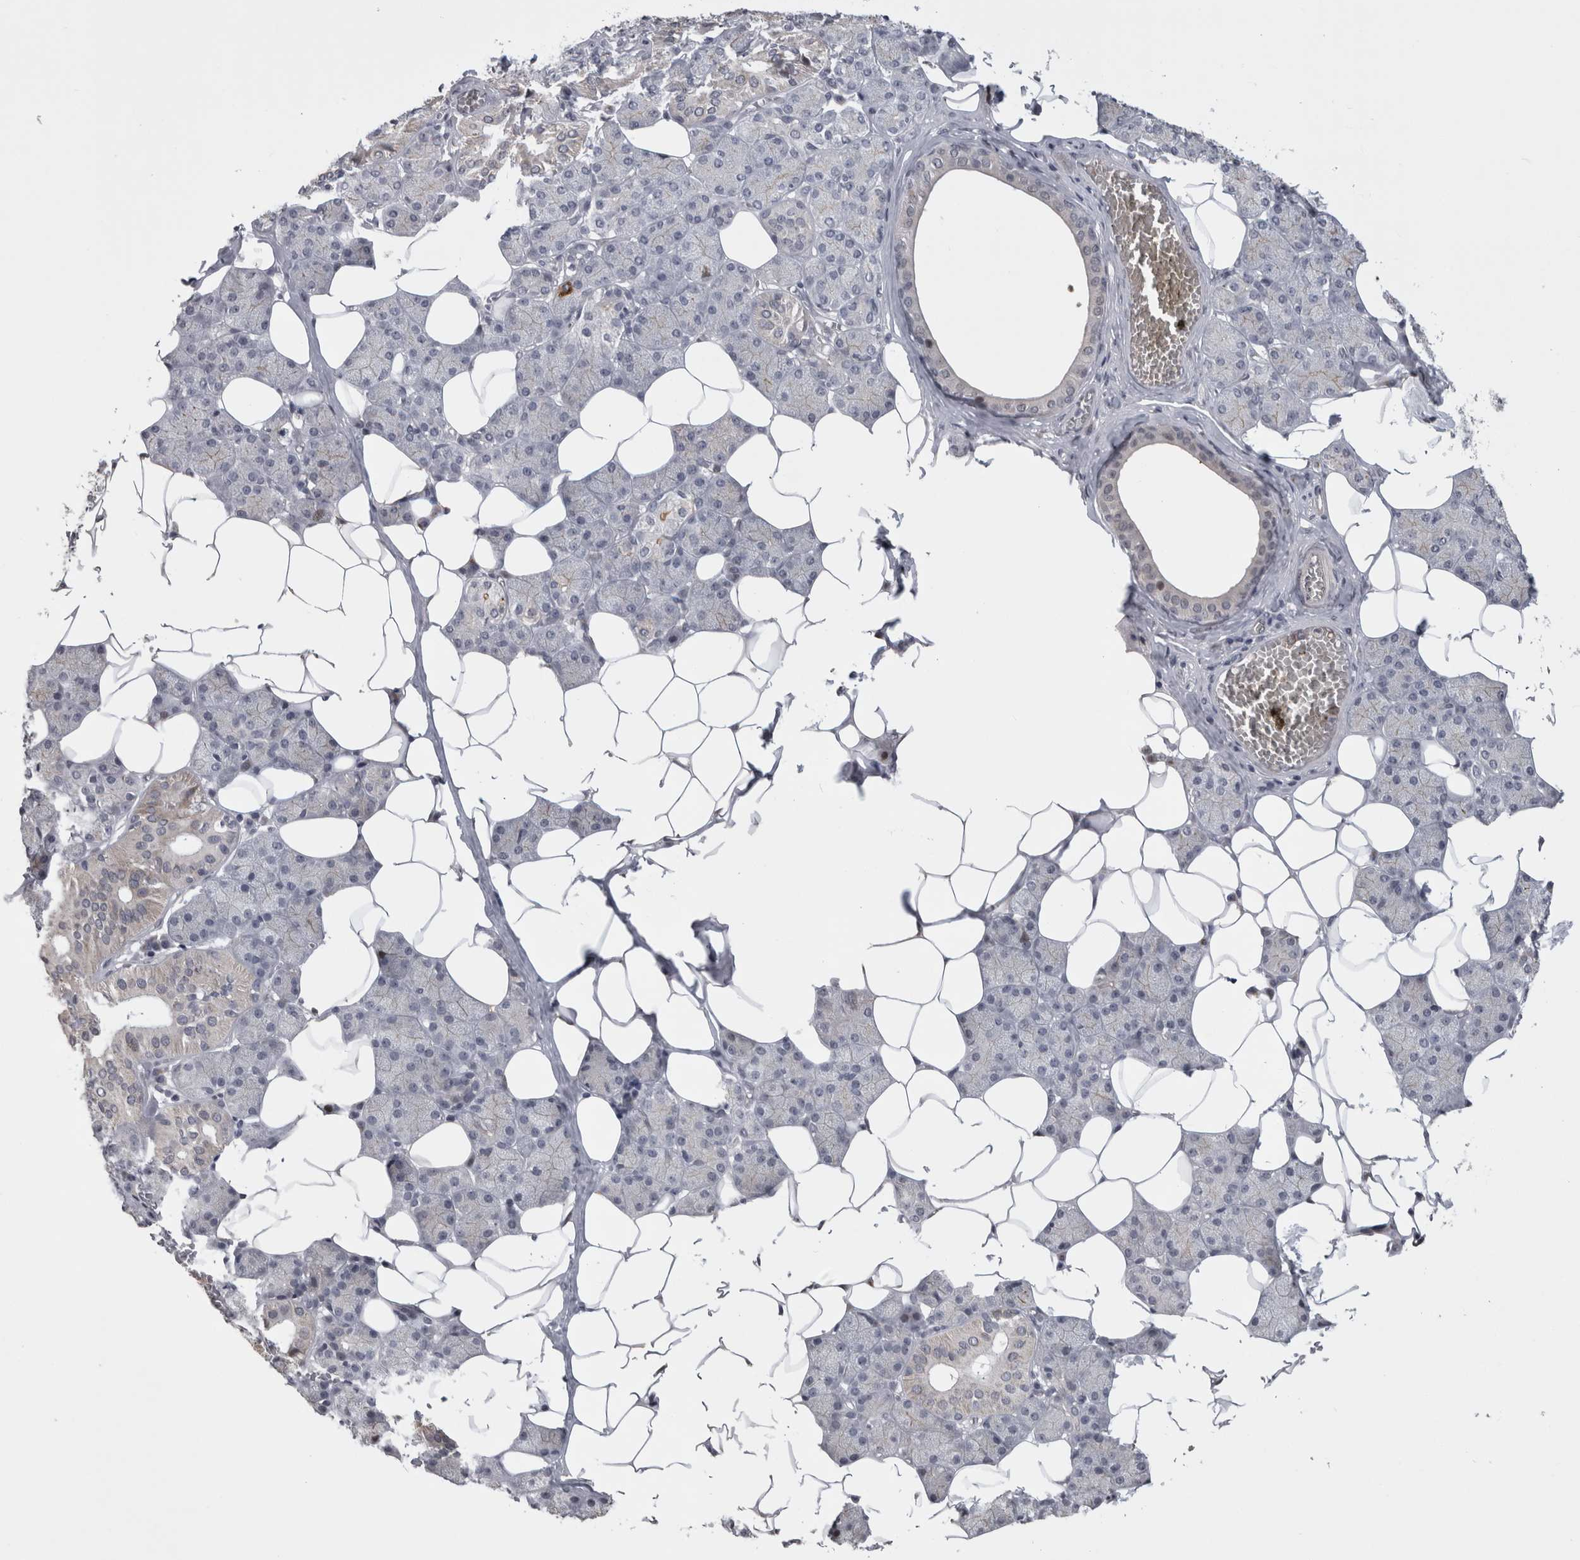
{"staining": {"intensity": "moderate", "quantity": "<25%", "location": "cytoplasmic/membranous"}, "tissue": "salivary gland", "cell_type": "Glandular cells", "image_type": "normal", "snomed": [{"axis": "morphology", "description": "Normal tissue, NOS"}, {"axis": "topography", "description": "Salivary gland"}], "caption": "Glandular cells reveal low levels of moderate cytoplasmic/membranous staining in approximately <25% of cells in normal human salivary gland.", "gene": "IFI44", "patient": {"sex": "female", "age": 33}}